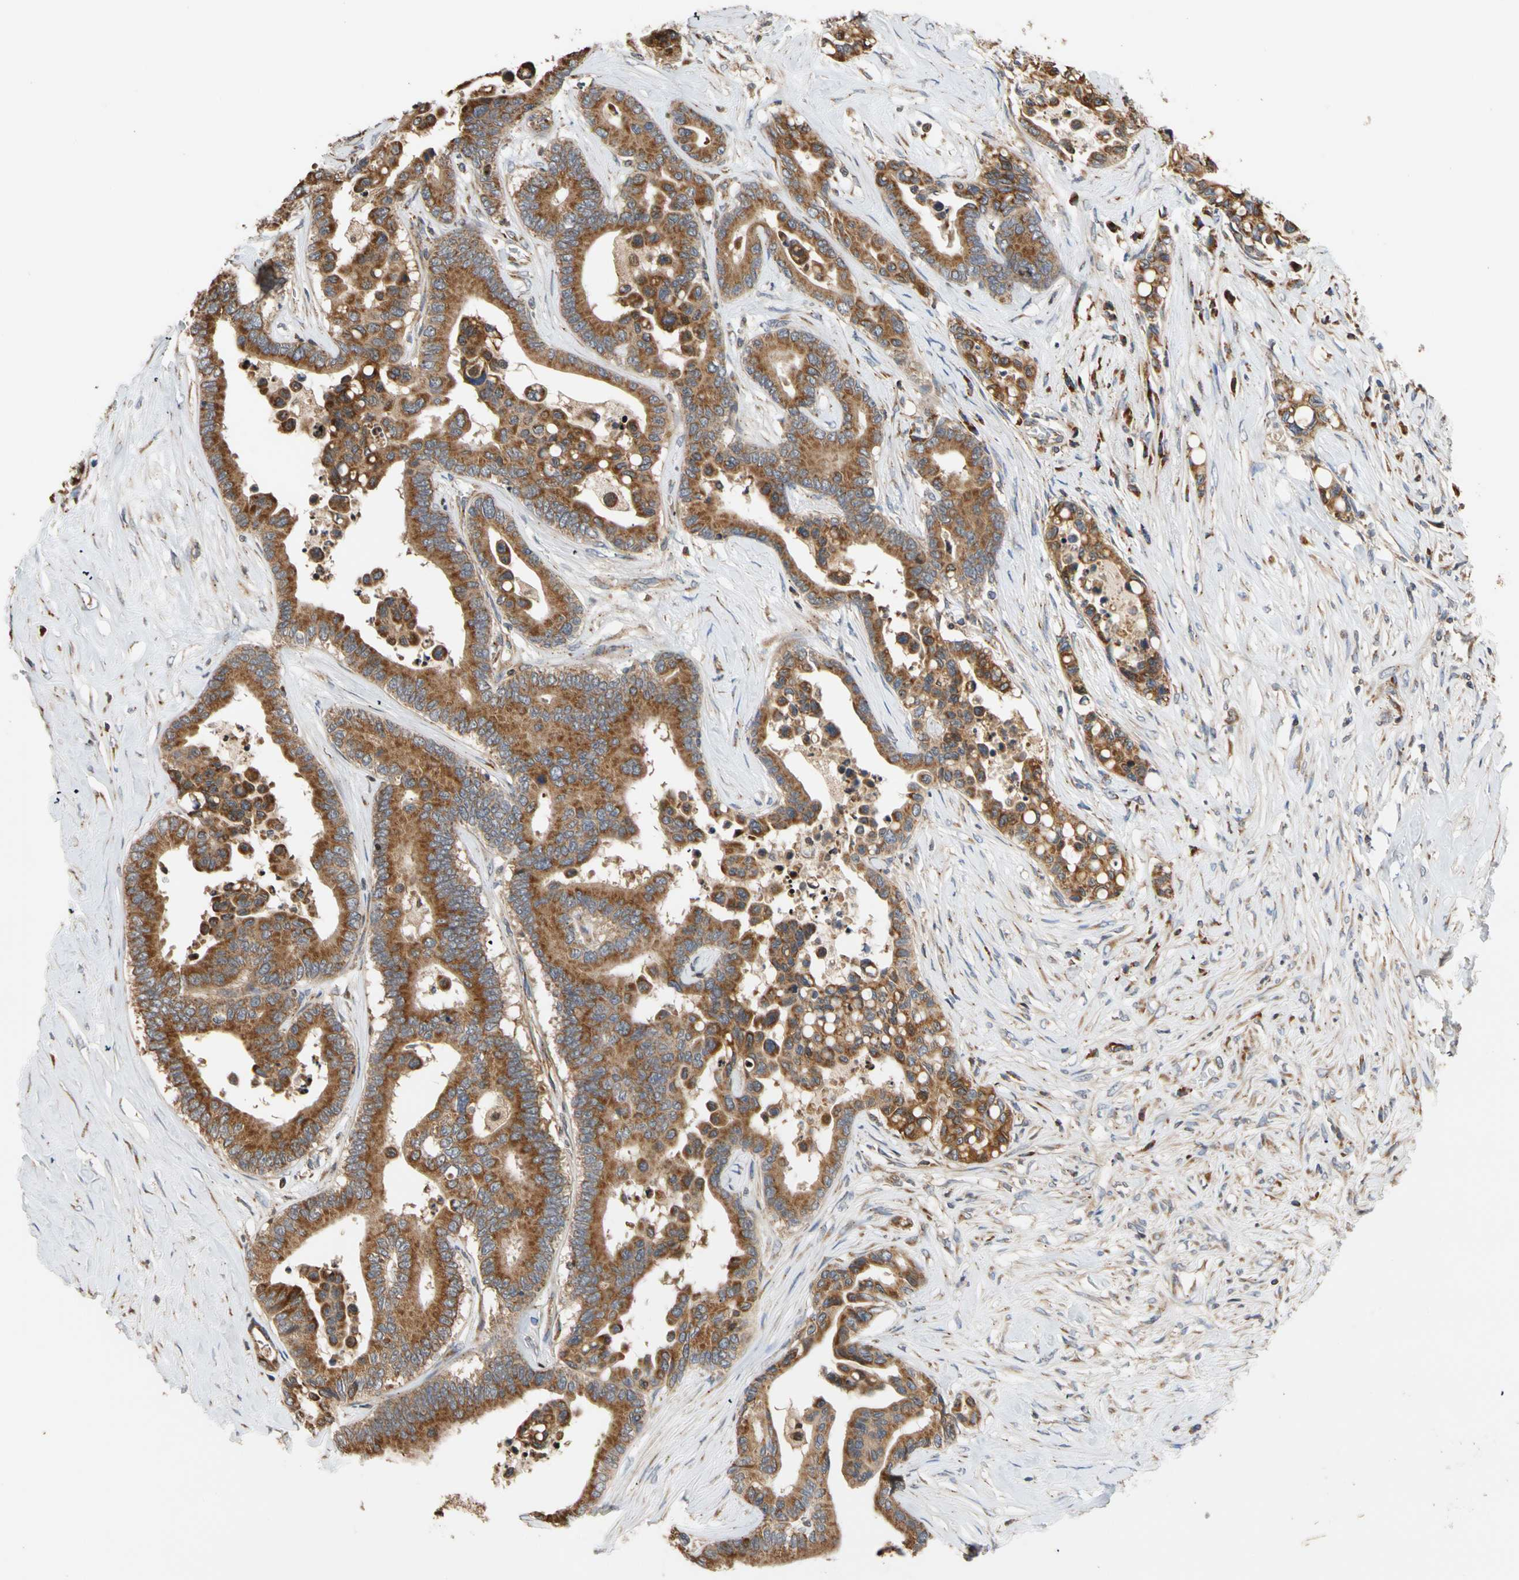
{"staining": {"intensity": "strong", "quantity": ">75%", "location": "cytoplasmic/membranous"}, "tissue": "colorectal cancer", "cell_type": "Tumor cells", "image_type": "cancer", "snomed": [{"axis": "morphology", "description": "Normal tissue, NOS"}, {"axis": "morphology", "description": "Adenocarcinoma, NOS"}, {"axis": "topography", "description": "Colon"}], "caption": "Immunohistochemical staining of colorectal adenocarcinoma shows high levels of strong cytoplasmic/membranous expression in about >75% of tumor cells.", "gene": "IP6K2", "patient": {"sex": "male", "age": 82}}